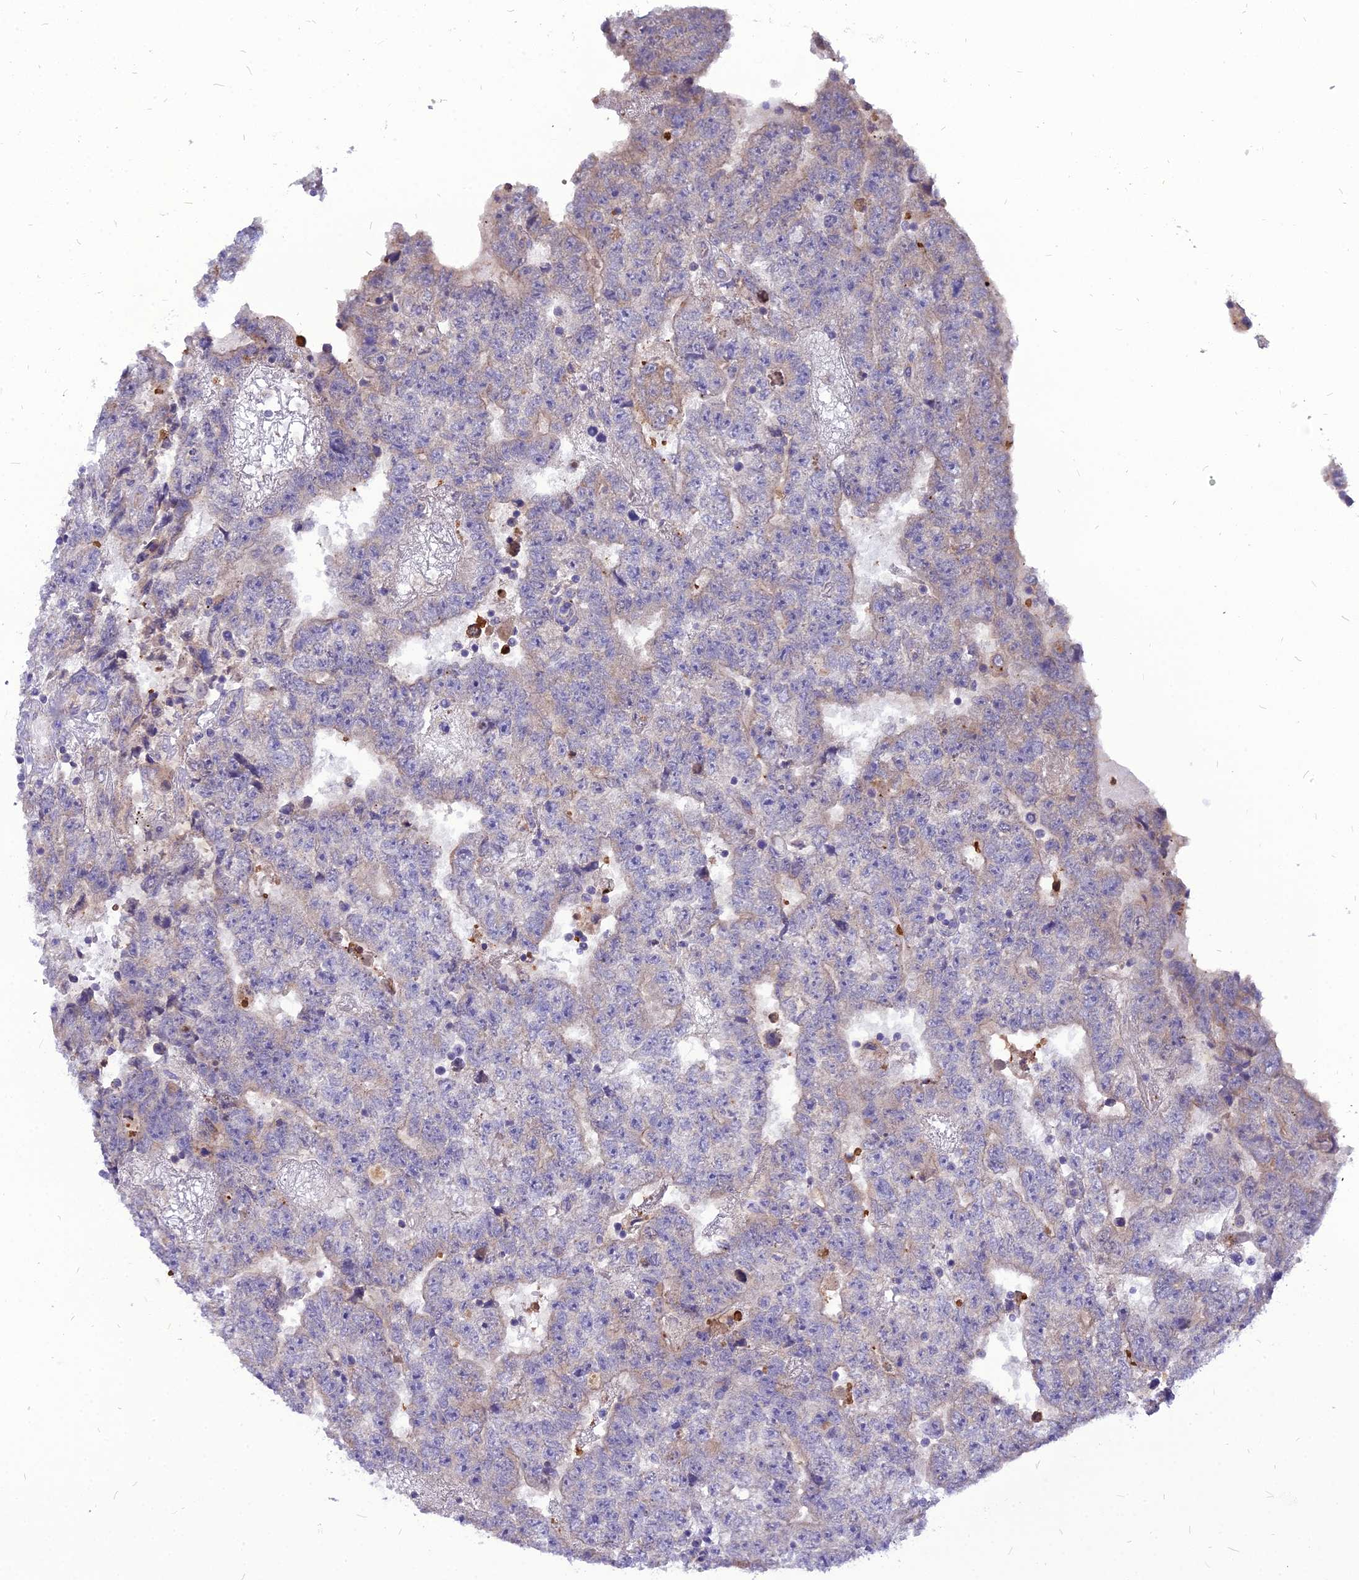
{"staining": {"intensity": "weak", "quantity": "<25%", "location": "cytoplasmic/membranous"}, "tissue": "testis cancer", "cell_type": "Tumor cells", "image_type": "cancer", "snomed": [{"axis": "morphology", "description": "Carcinoma, Embryonal, NOS"}, {"axis": "topography", "description": "Testis"}], "caption": "Protein analysis of embryonal carcinoma (testis) displays no significant staining in tumor cells. (DAB IHC visualized using brightfield microscopy, high magnification).", "gene": "PCED1B", "patient": {"sex": "male", "age": 25}}